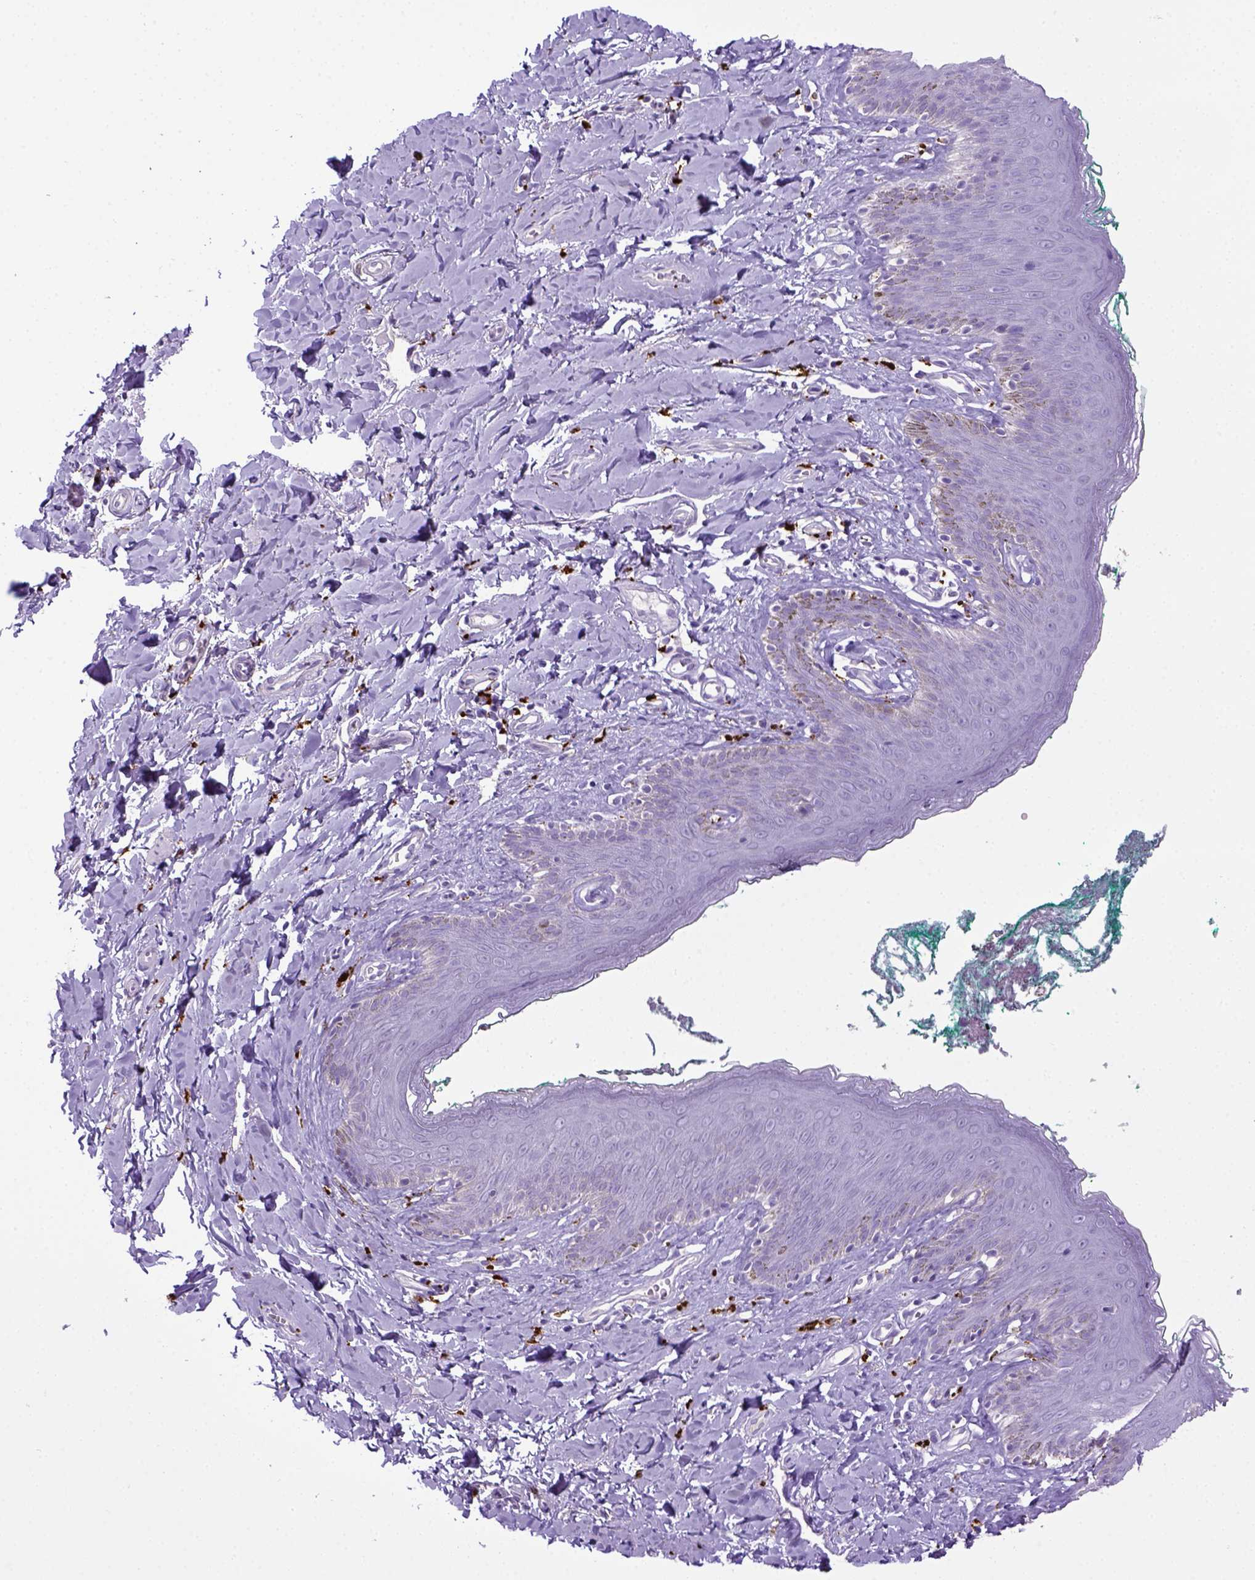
{"staining": {"intensity": "negative", "quantity": "none", "location": "none"}, "tissue": "skin", "cell_type": "Epidermal cells", "image_type": "normal", "snomed": [{"axis": "morphology", "description": "Normal tissue, NOS"}, {"axis": "topography", "description": "Vulva"}], "caption": "The micrograph shows no significant expression in epidermal cells of skin.", "gene": "CD68", "patient": {"sex": "female", "age": 66}}